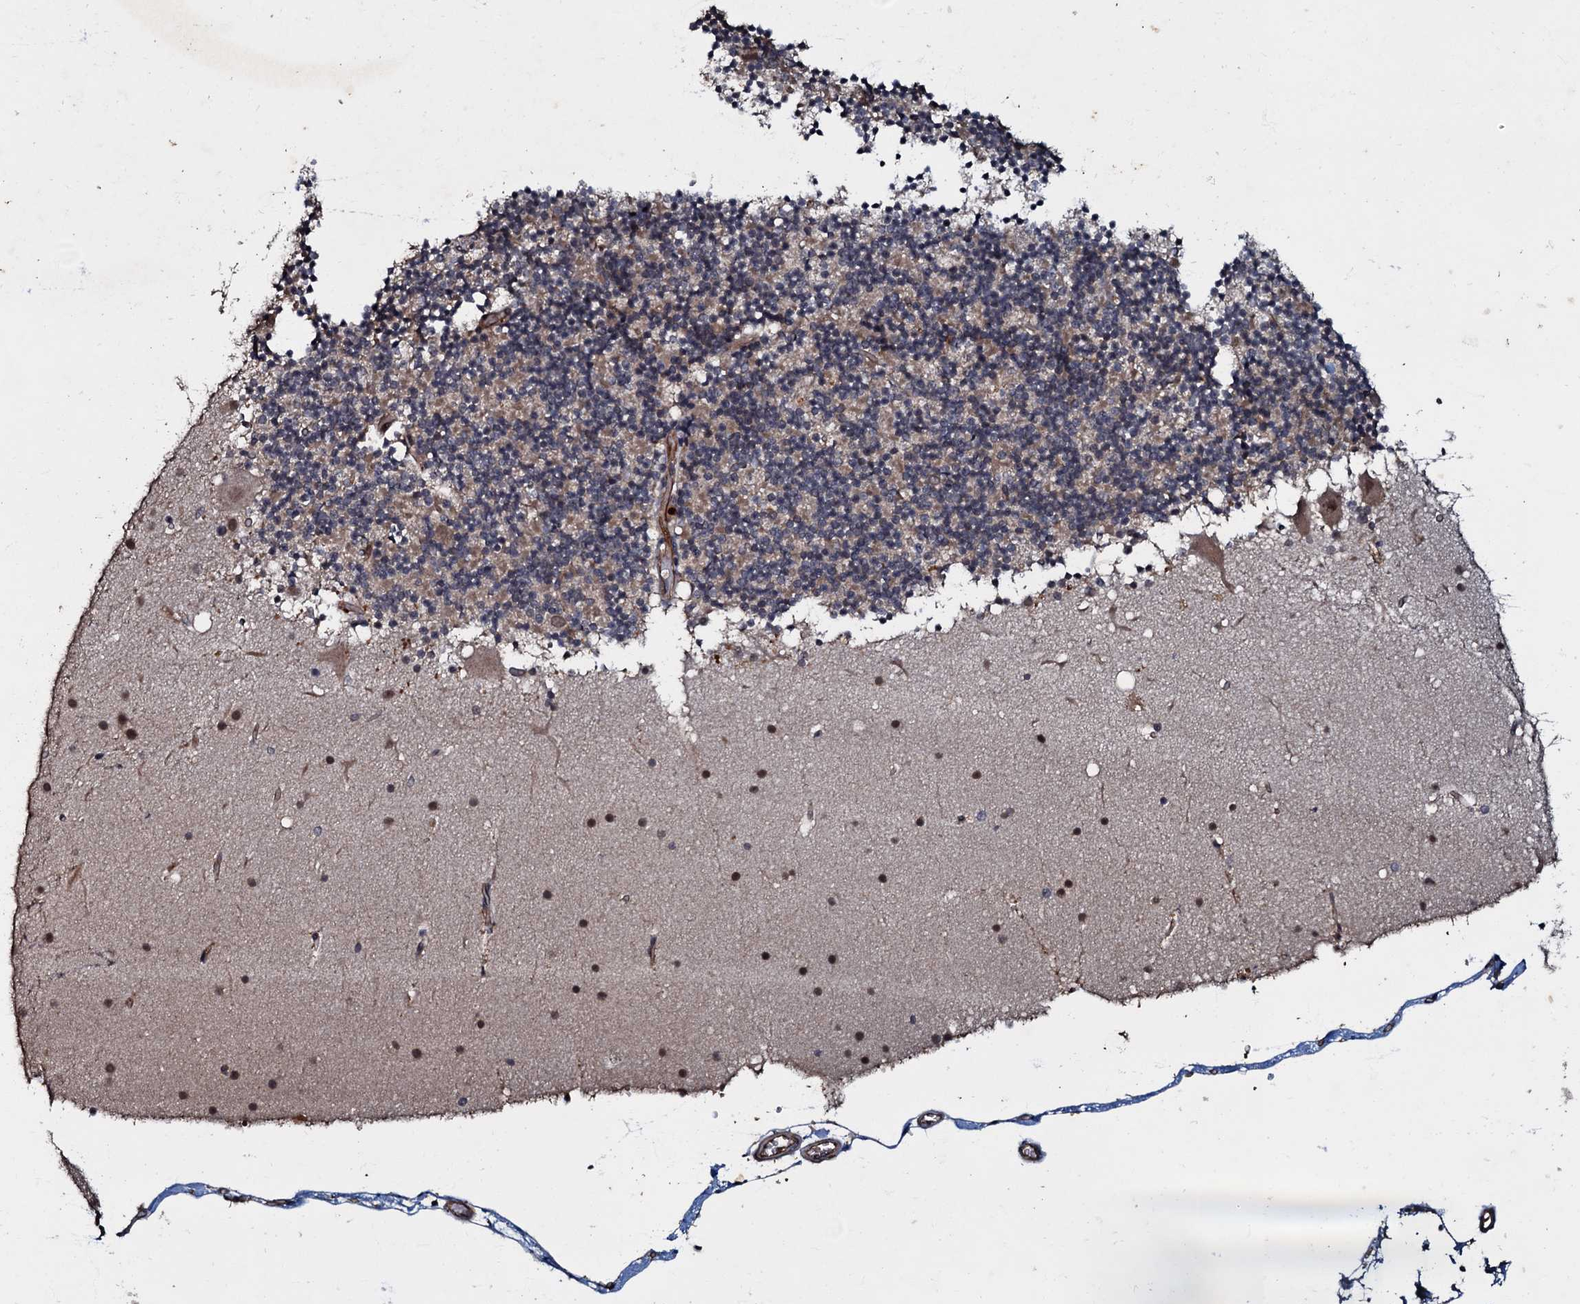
{"staining": {"intensity": "weak", "quantity": "25%-75%", "location": "cytoplasmic/membranous"}, "tissue": "cerebellum", "cell_type": "Cells in granular layer", "image_type": "normal", "snomed": [{"axis": "morphology", "description": "Normal tissue, NOS"}, {"axis": "topography", "description": "Cerebellum"}], "caption": "Brown immunohistochemical staining in unremarkable human cerebellum displays weak cytoplasmic/membranous staining in about 25%-75% of cells in granular layer.", "gene": "MANSC4", "patient": {"sex": "male", "age": 57}}